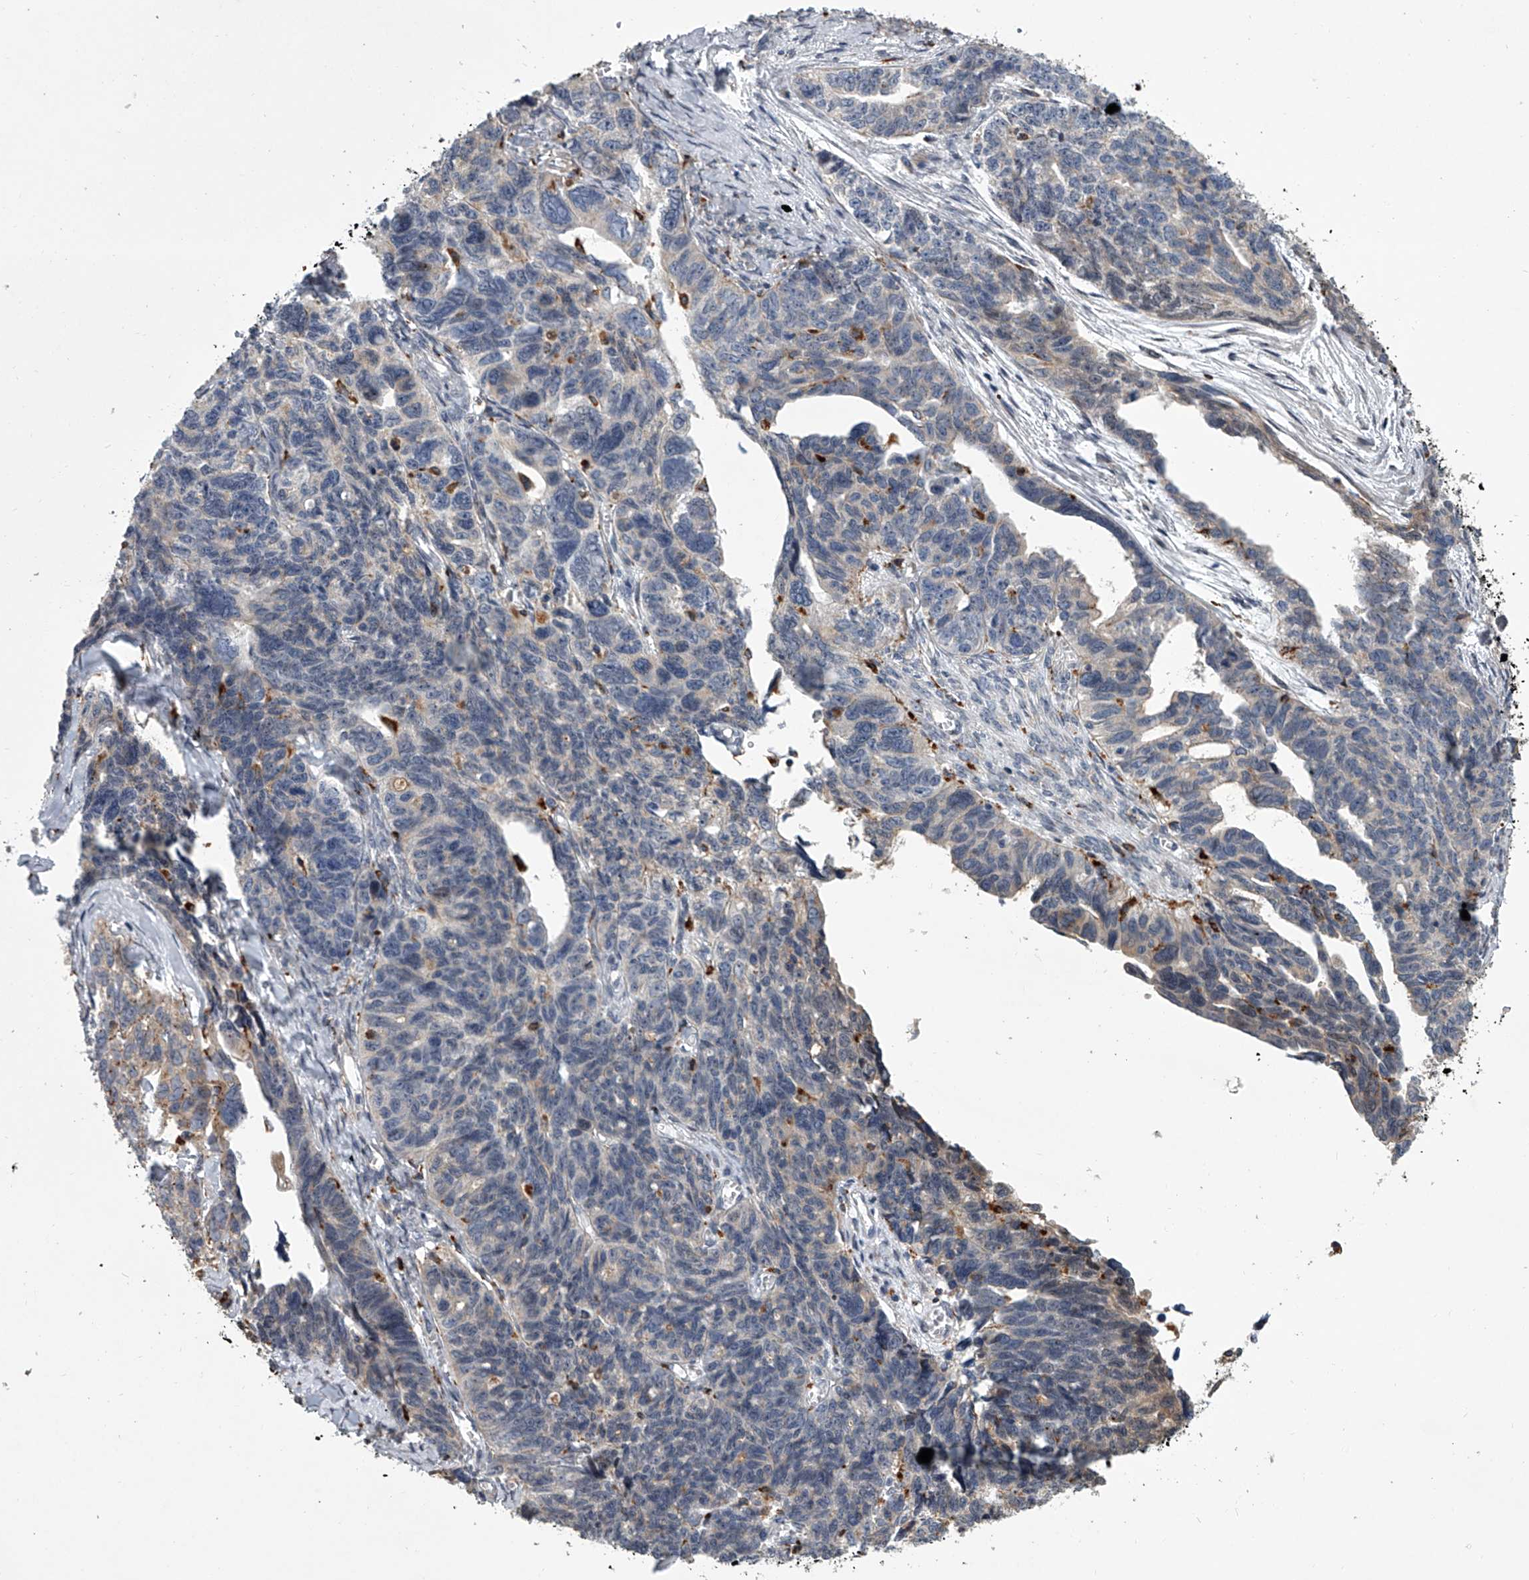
{"staining": {"intensity": "negative", "quantity": "none", "location": "none"}, "tissue": "ovarian cancer", "cell_type": "Tumor cells", "image_type": "cancer", "snomed": [{"axis": "morphology", "description": "Cystadenocarcinoma, serous, NOS"}, {"axis": "topography", "description": "Ovary"}], "caption": "The micrograph displays no staining of tumor cells in ovarian cancer.", "gene": "TRIM8", "patient": {"sex": "female", "age": 79}}